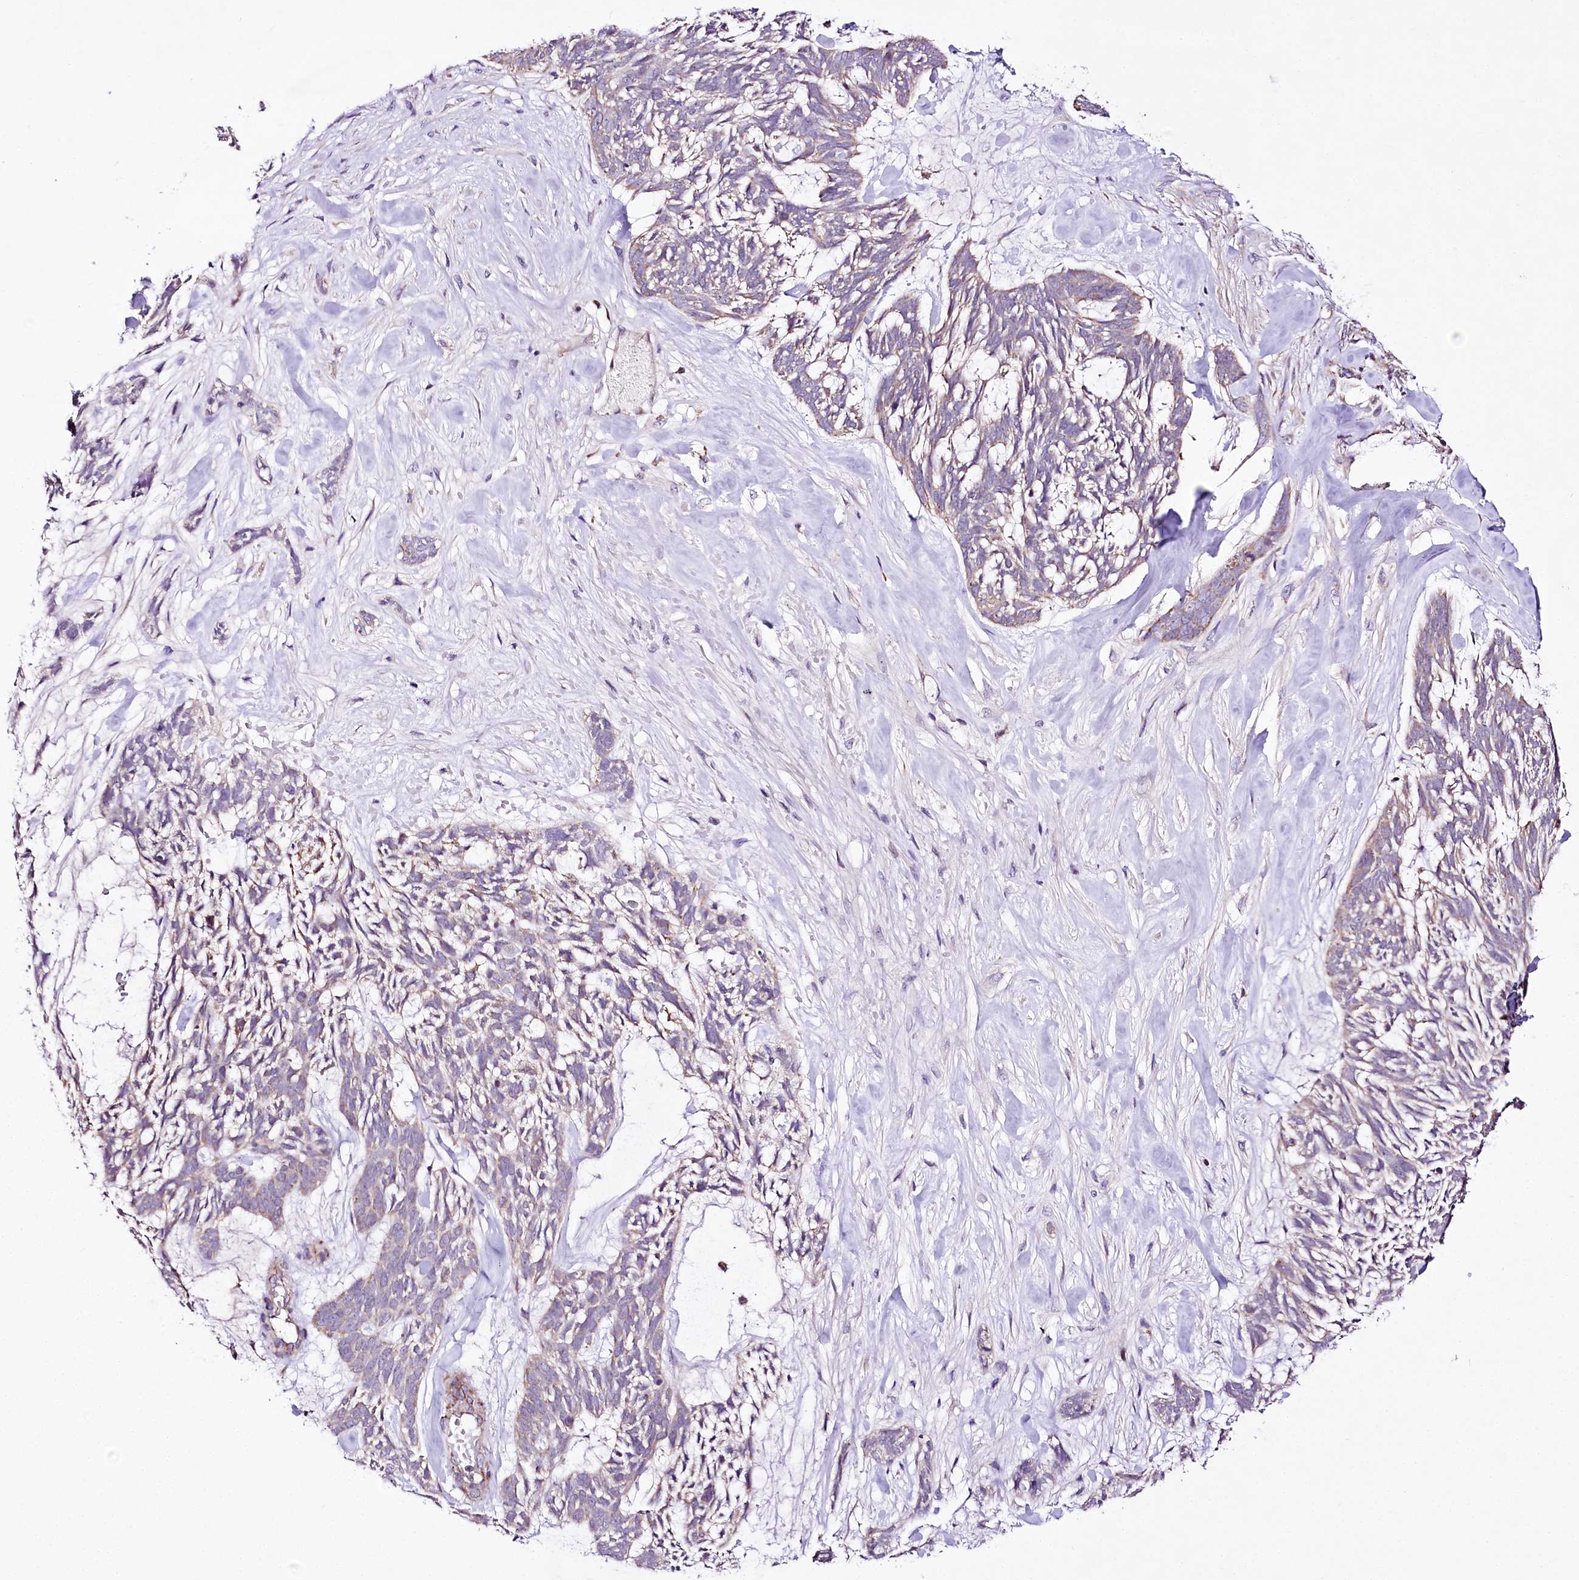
{"staining": {"intensity": "weak", "quantity": "<25%", "location": "cytoplasmic/membranous"}, "tissue": "skin cancer", "cell_type": "Tumor cells", "image_type": "cancer", "snomed": [{"axis": "morphology", "description": "Basal cell carcinoma"}, {"axis": "topography", "description": "Skin"}], "caption": "Immunohistochemical staining of human skin cancer shows no significant positivity in tumor cells.", "gene": "ATE1", "patient": {"sex": "male", "age": 88}}